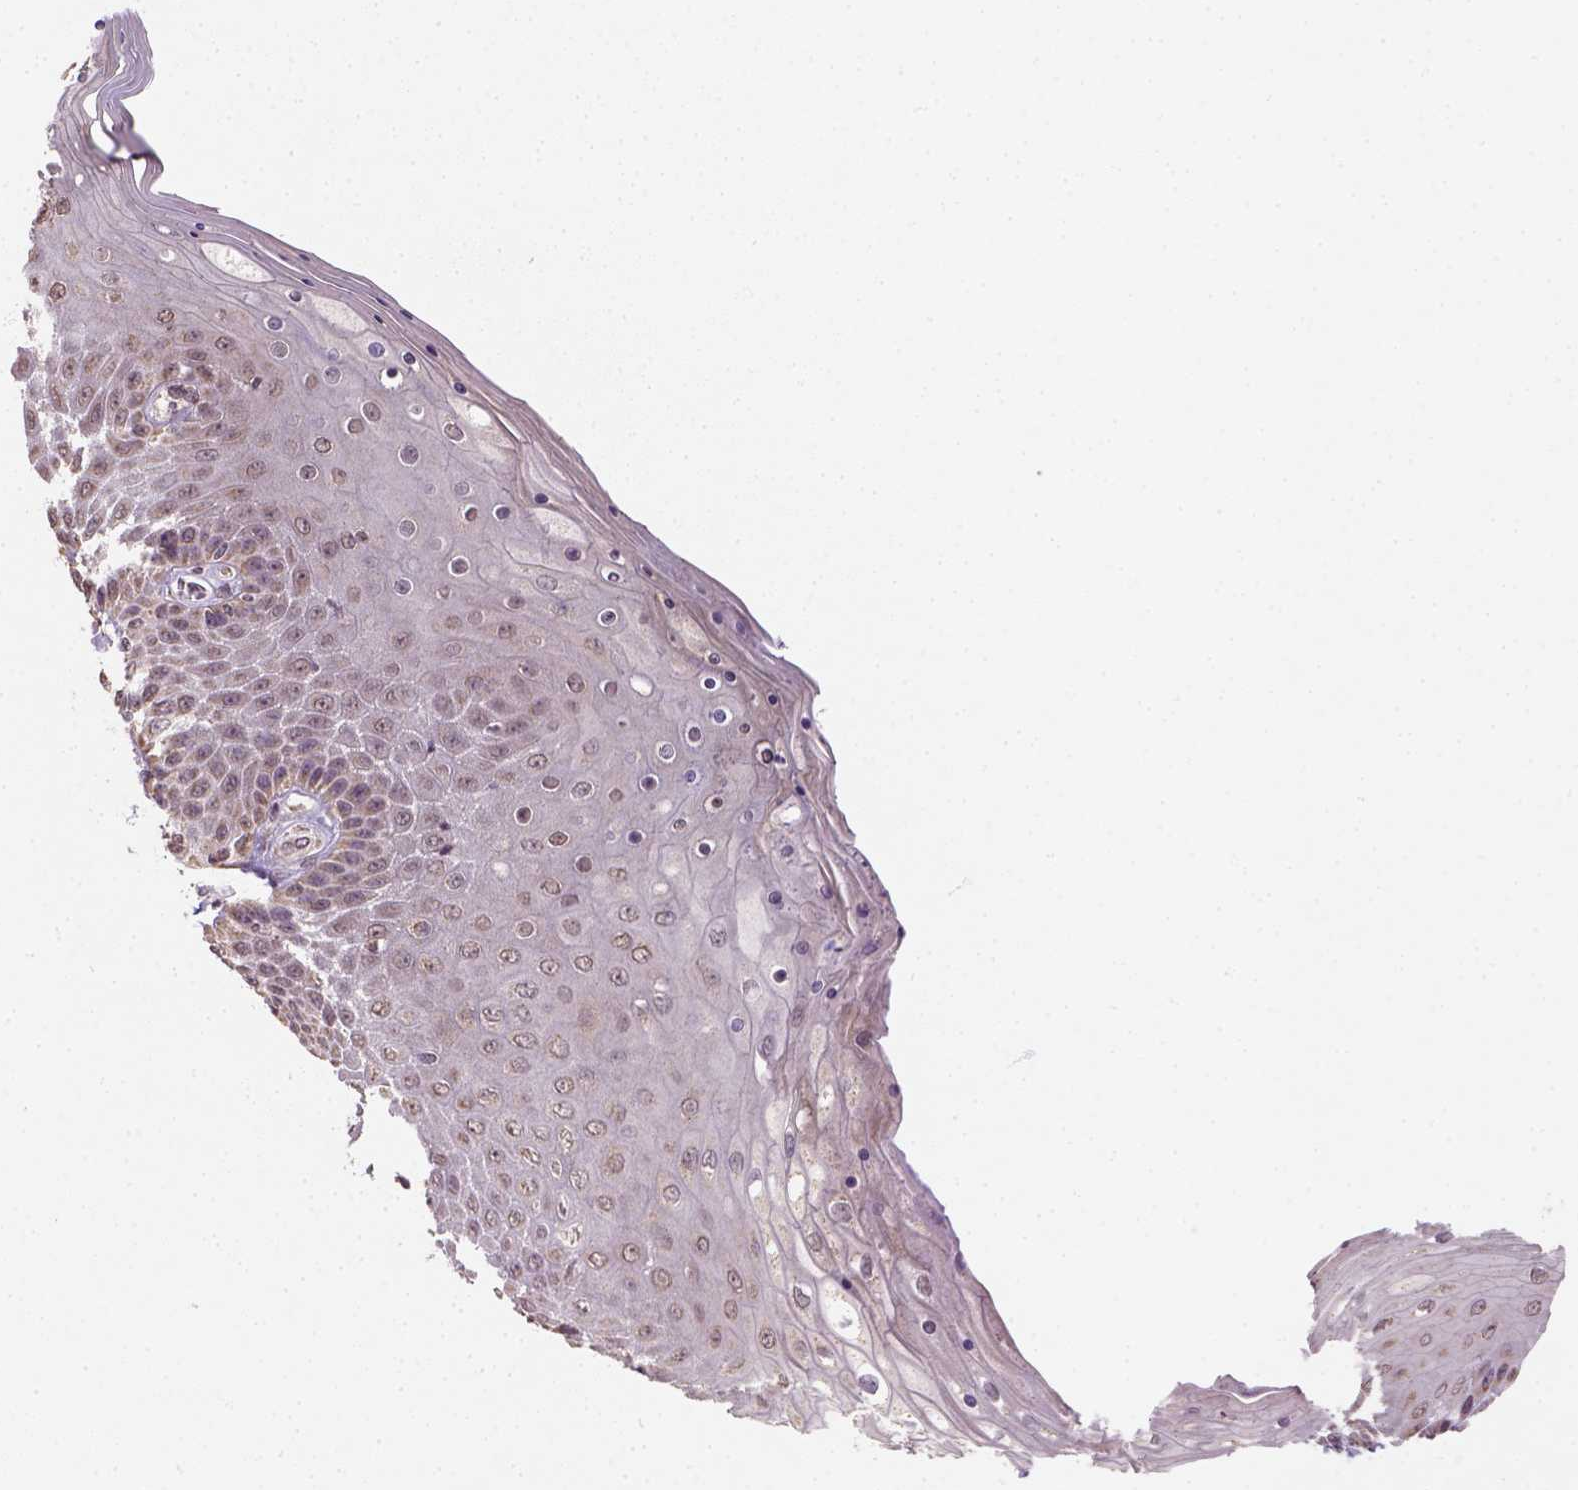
{"staining": {"intensity": "weak", "quantity": ">75%", "location": "nuclear"}, "tissue": "skin", "cell_type": "Epidermal cells", "image_type": "normal", "snomed": [{"axis": "morphology", "description": "Normal tissue, NOS"}, {"axis": "topography", "description": "Anal"}], "caption": "Weak nuclear positivity is seen in about >75% of epidermal cells in benign skin.", "gene": "NUDT10", "patient": {"sex": "female", "age": 46}}